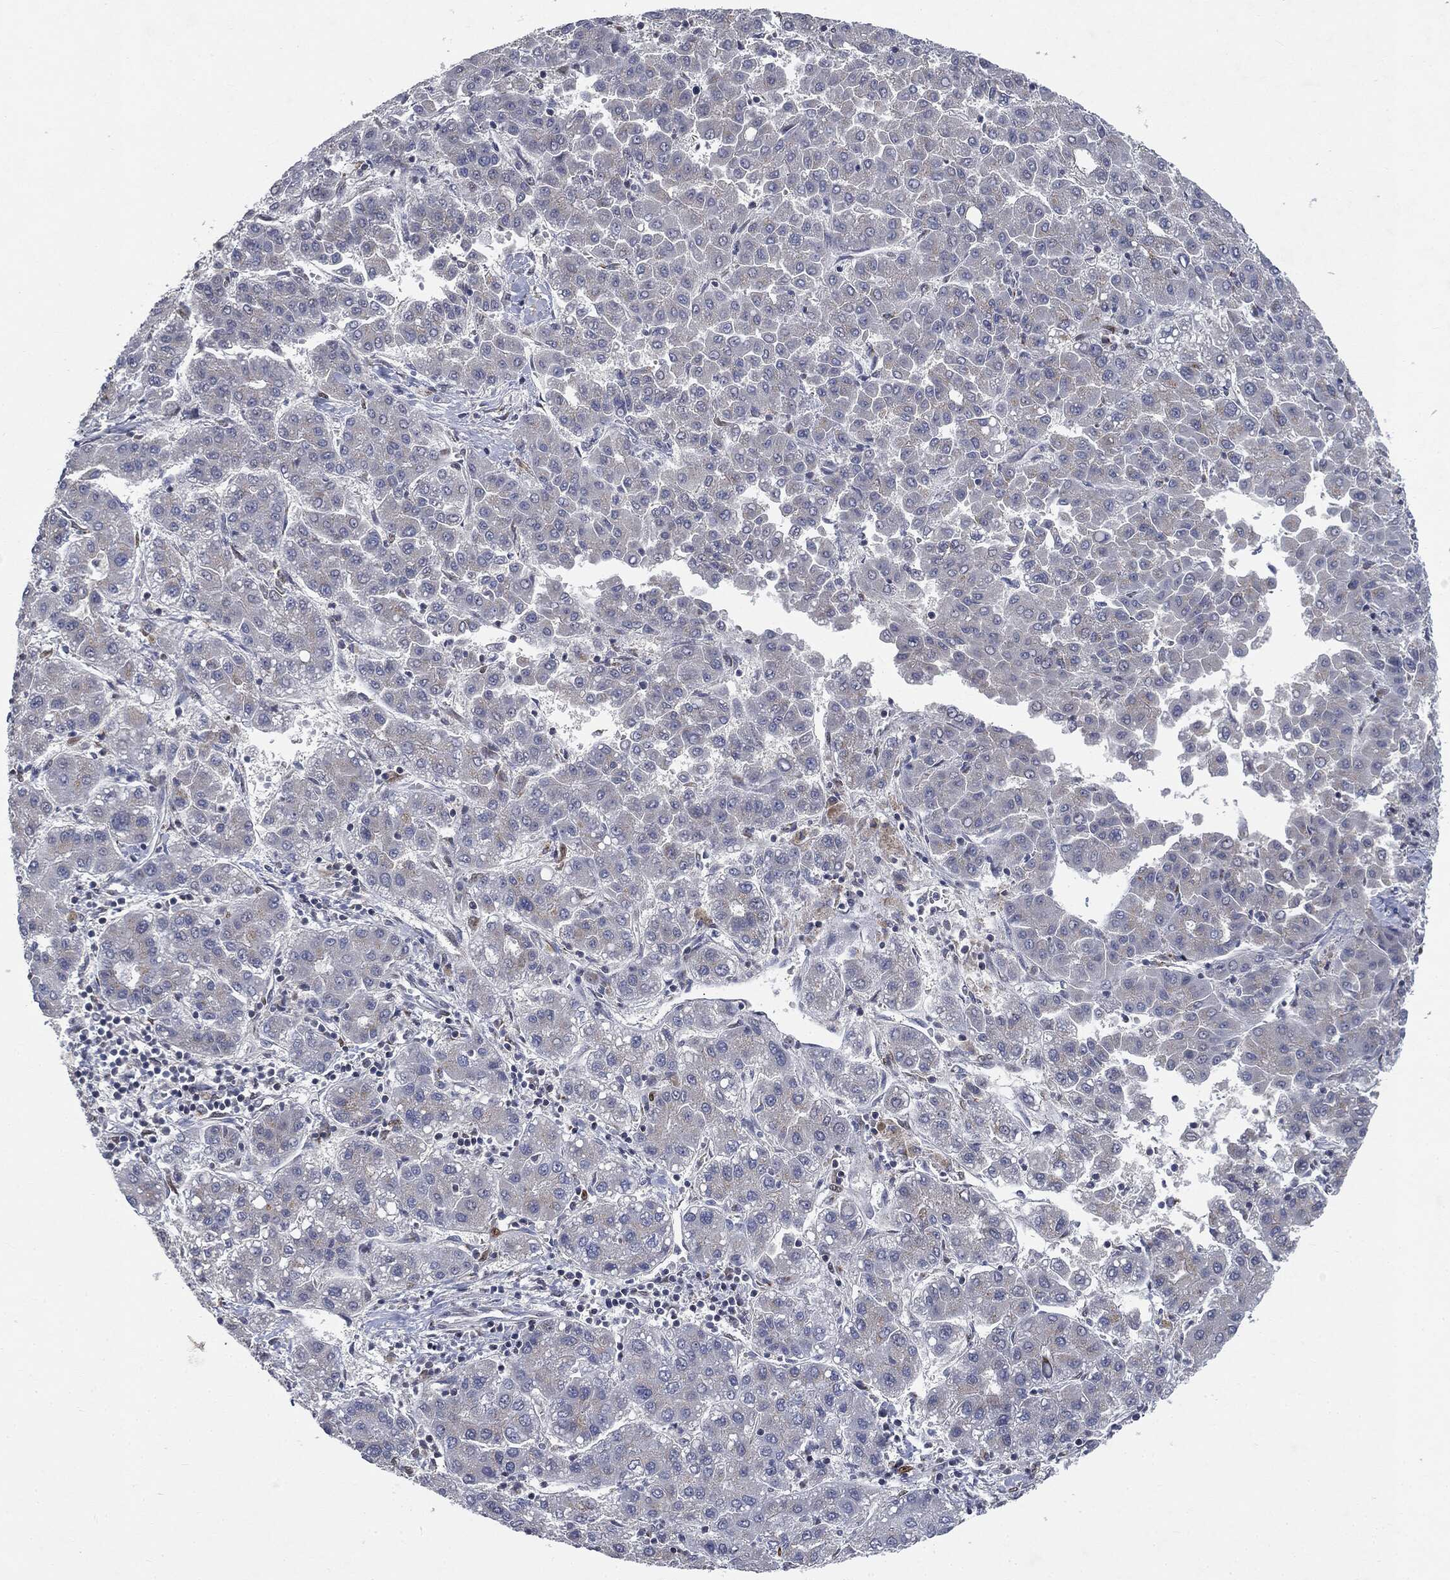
{"staining": {"intensity": "negative", "quantity": "none", "location": "none"}, "tissue": "liver cancer", "cell_type": "Tumor cells", "image_type": "cancer", "snomed": [{"axis": "morphology", "description": "Carcinoma, Hepatocellular, NOS"}, {"axis": "topography", "description": "Liver"}], "caption": "A high-resolution micrograph shows IHC staining of hepatocellular carcinoma (liver), which reveals no significant positivity in tumor cells.", "gene": "CASD1", "patient": {"sex": "male", "age": 65}}